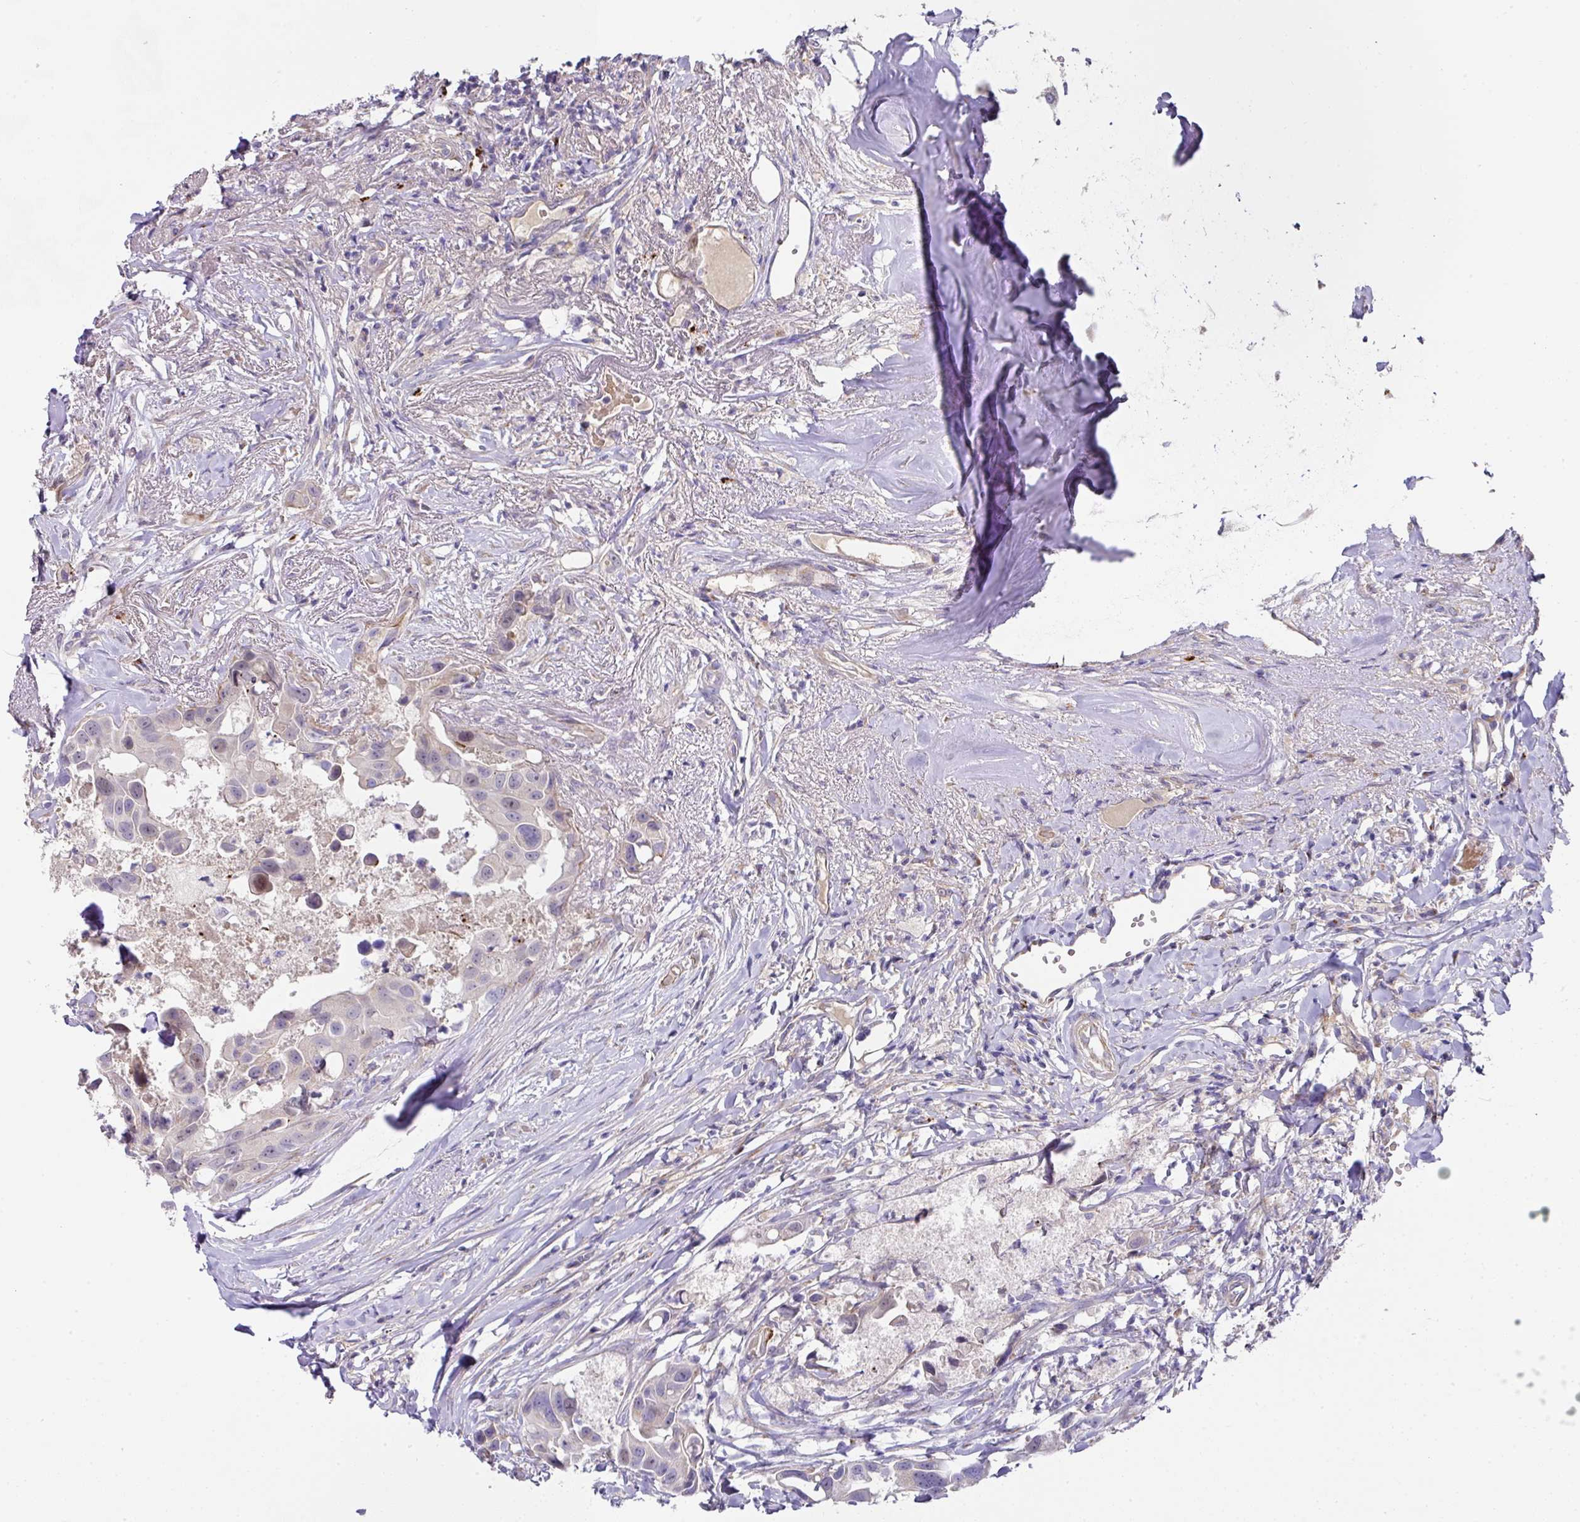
{"staining": {"intensity": "negative", "quantity": "none", "location": "none"}, "tissue": "head and neck cancer", "cell_type": "Tumor cells", "image_type": "cancer", "snomed": [{"axis": "morphology", "description": "Adenocarcinoma, NOS"}, {"axis": "morphology", "description": "Adenocarcinoma, metastatic, NOS"}, {"axis": "topography", "description": "Head-Neck"}], "caption": "The histopathology image displays no significant staining in tumor cells of head and neck cancer (adenocarcinoma).", "gene": "TARM1", "patient": {"sex": "male", "age": 75}}